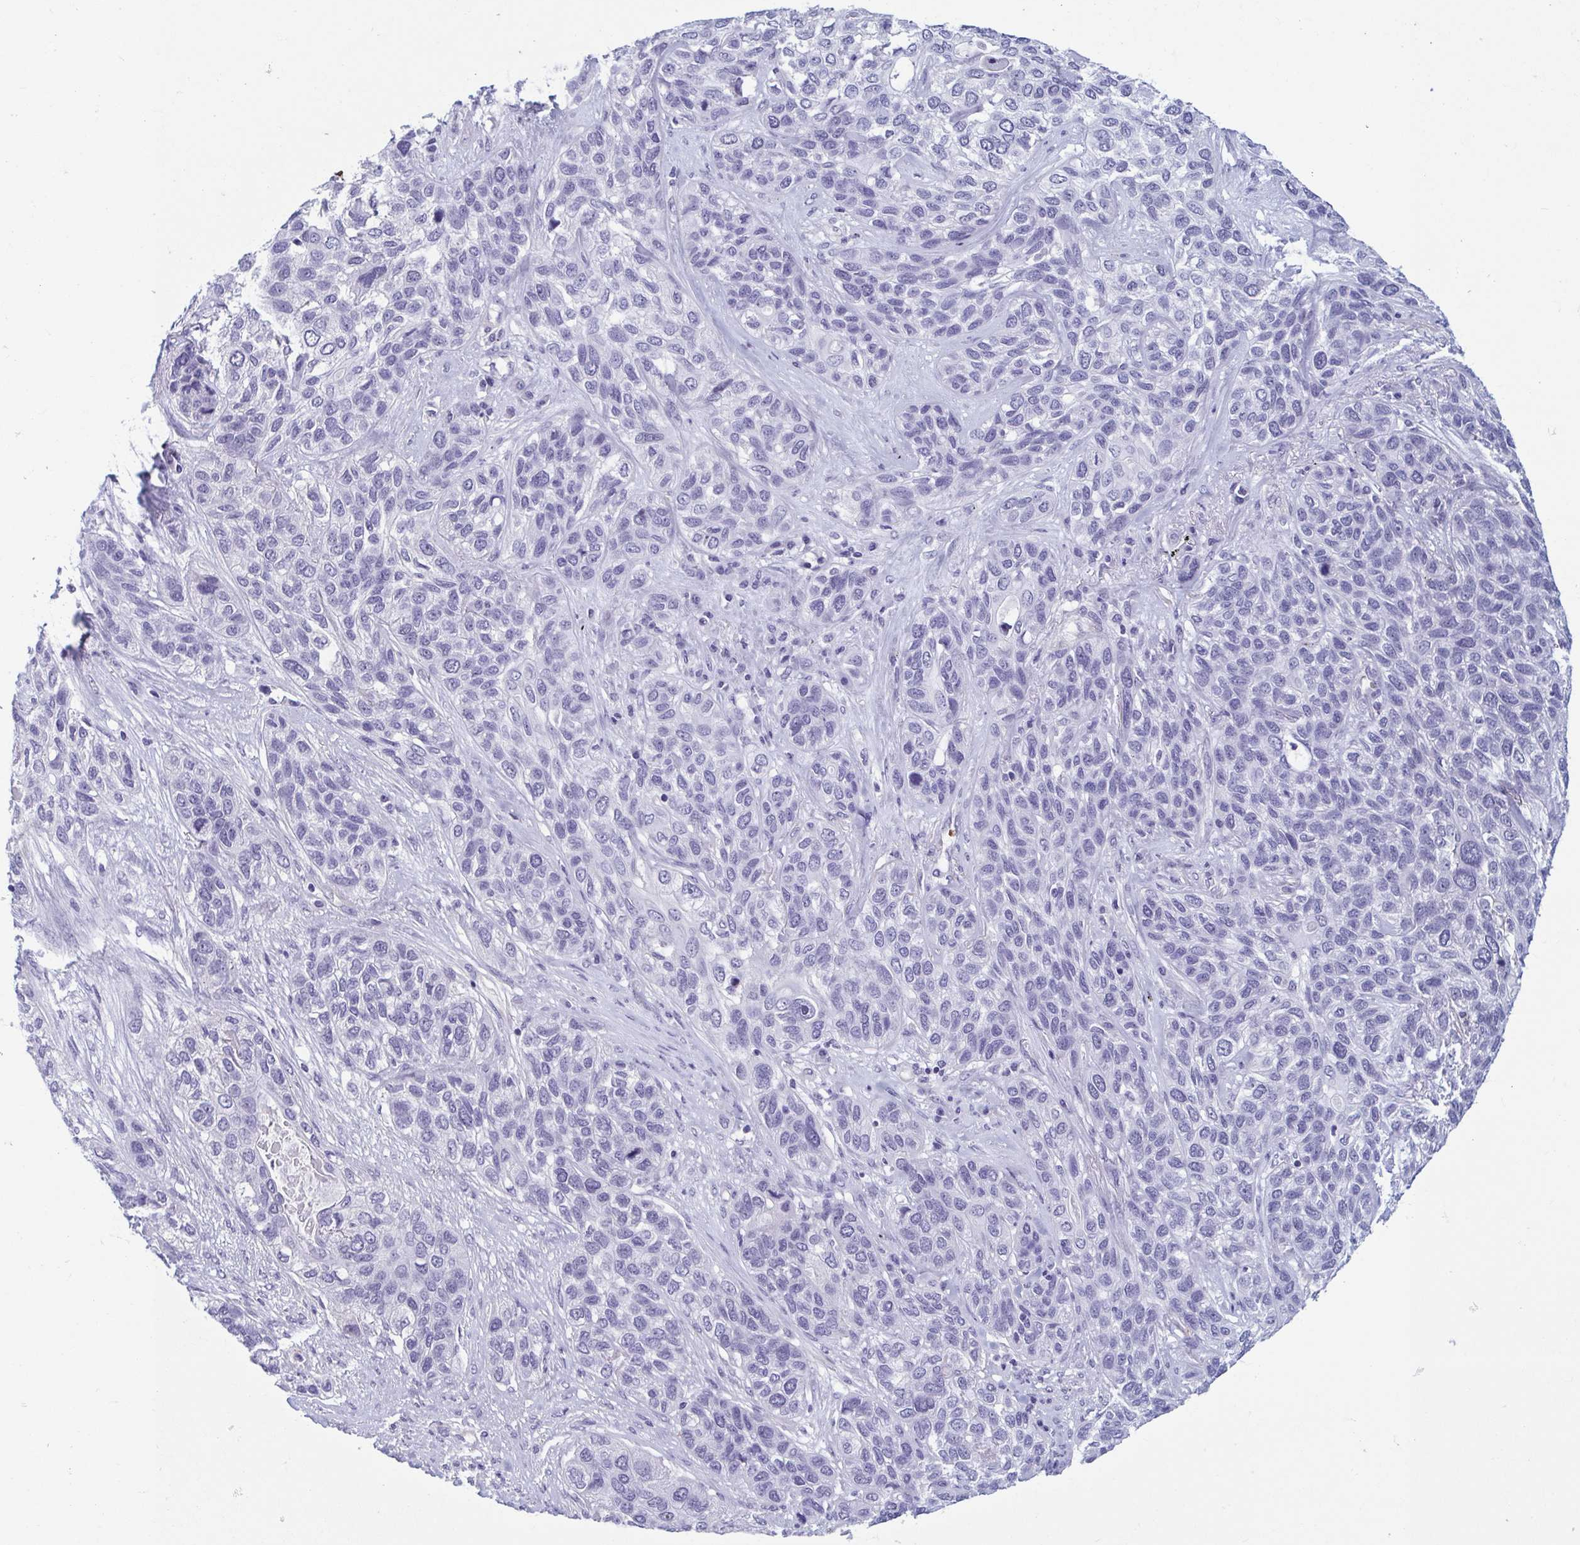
{"staining": {"intensity": "negative", "quantity": "none", "location": "none"}, "tissue": "lung cancer", "cell_type": "Tumor cells", "image_type": "cancer", "snomed": [{"axis": "morphology", "description": "Squamous cell carcinoma, NOS"}, {"axis": "topography", "description": "Lung"}], "caption": "An immunohistochemistry photomicrograph of squamous cell carcinoma (lung) is shown. There is no staining in tumor cells of squamous cell carcinoma (lung). Brightfield microscopy of IHC stained with DAB (3,3'-diaminobenzidine) (brown) and hematoxylin (blue), captured at high magnification.", "gene": "MORC4", "patient": {"sex": "female", "age": 70}}